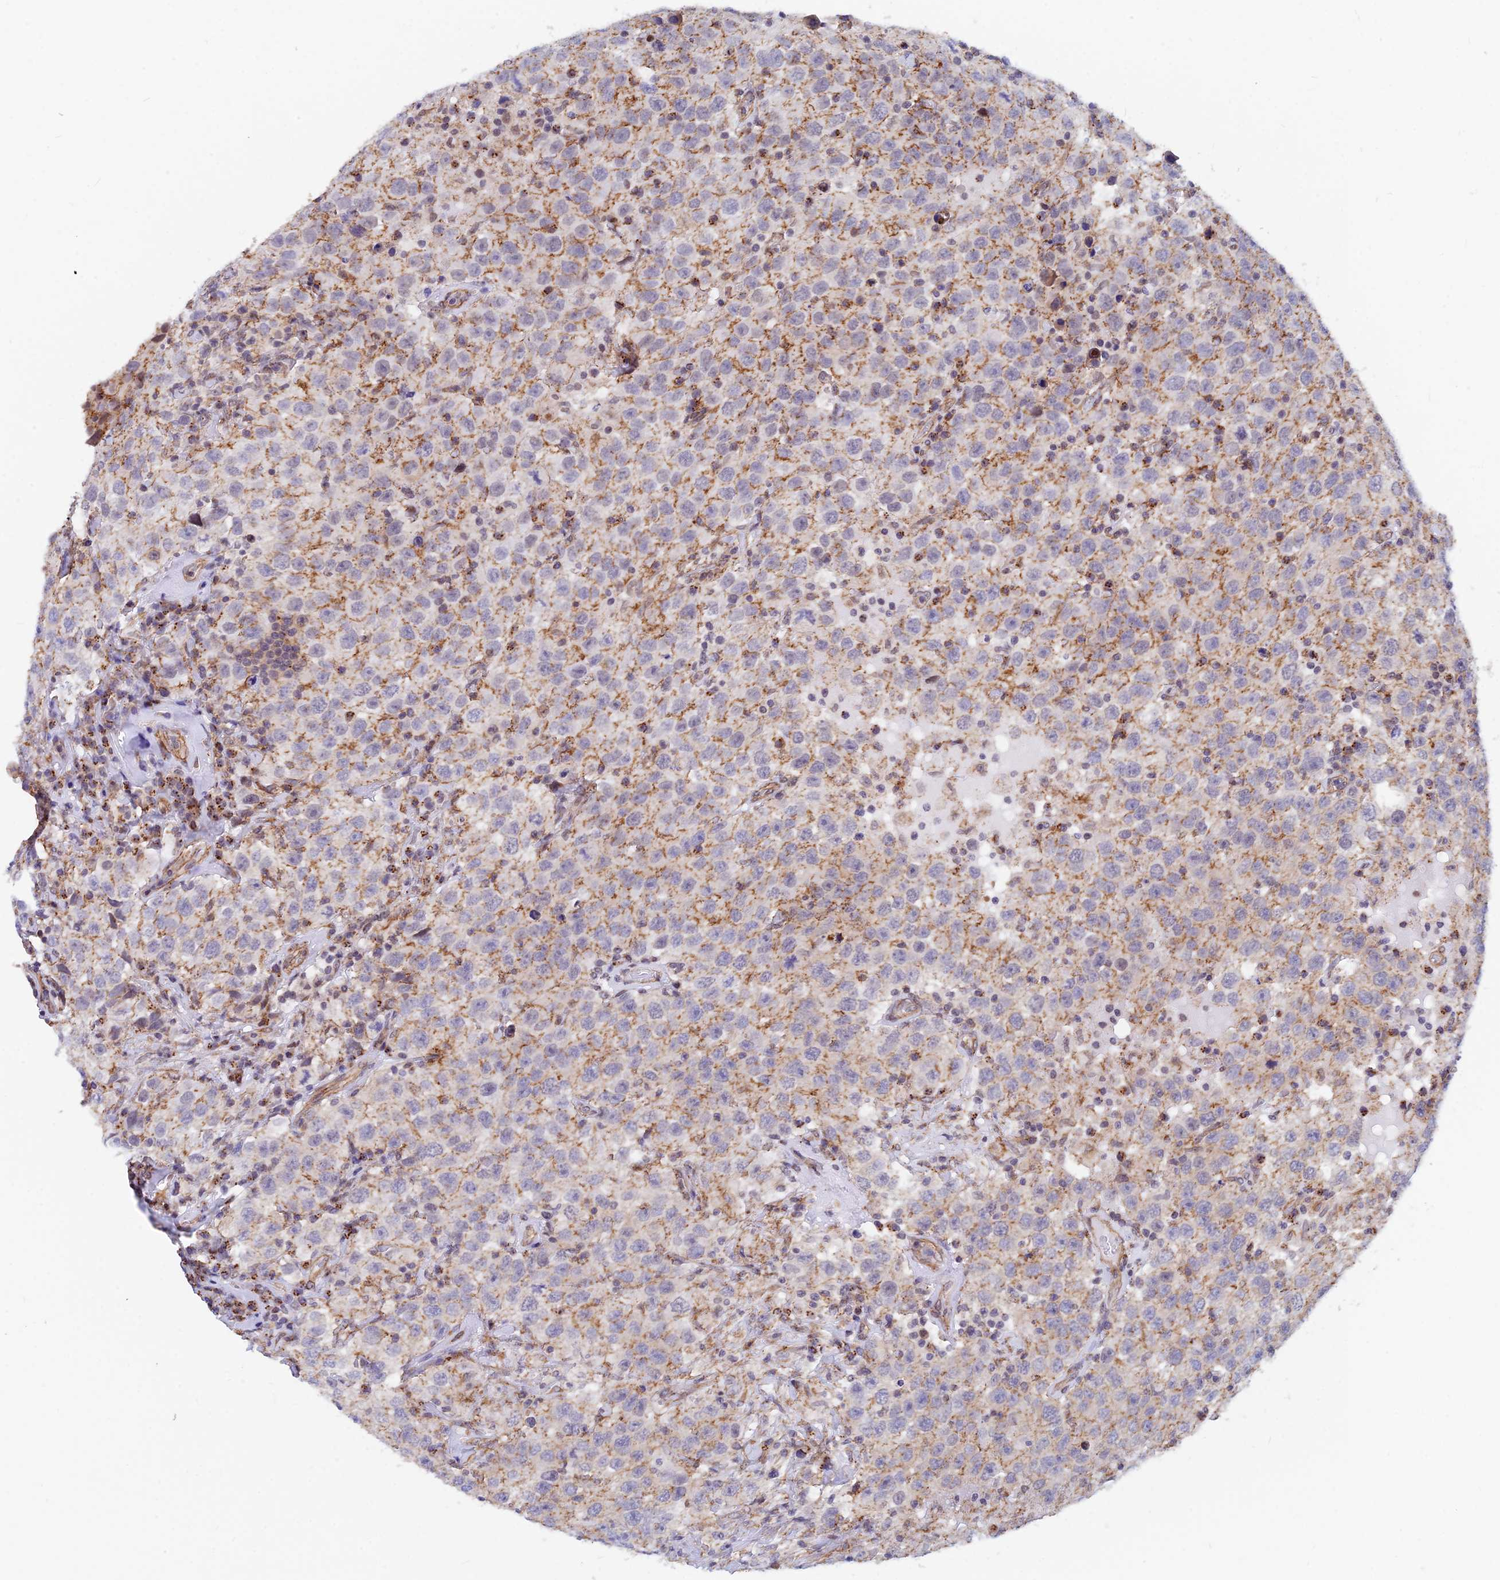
{"staining": {"intensity": "moderate", "quantity": "<25%", "location": "cytoplasmic/membranous"}, "tissue": "testis cancer", "cell_type": "Tumor cells", "image_type": "cancer", "snomed": [{"axis": "morphology", "description": "Seminoma, NOS"}, {"axis": "topography", "description": "Testis"}], "caption": "Tumor cells exhibit moderate cytoplasmic/membranous expression in approximately <25% of cells in seminoma (testis).", "gene": "VSTM2L", "patient": {"sex": "male", "age": 41}}